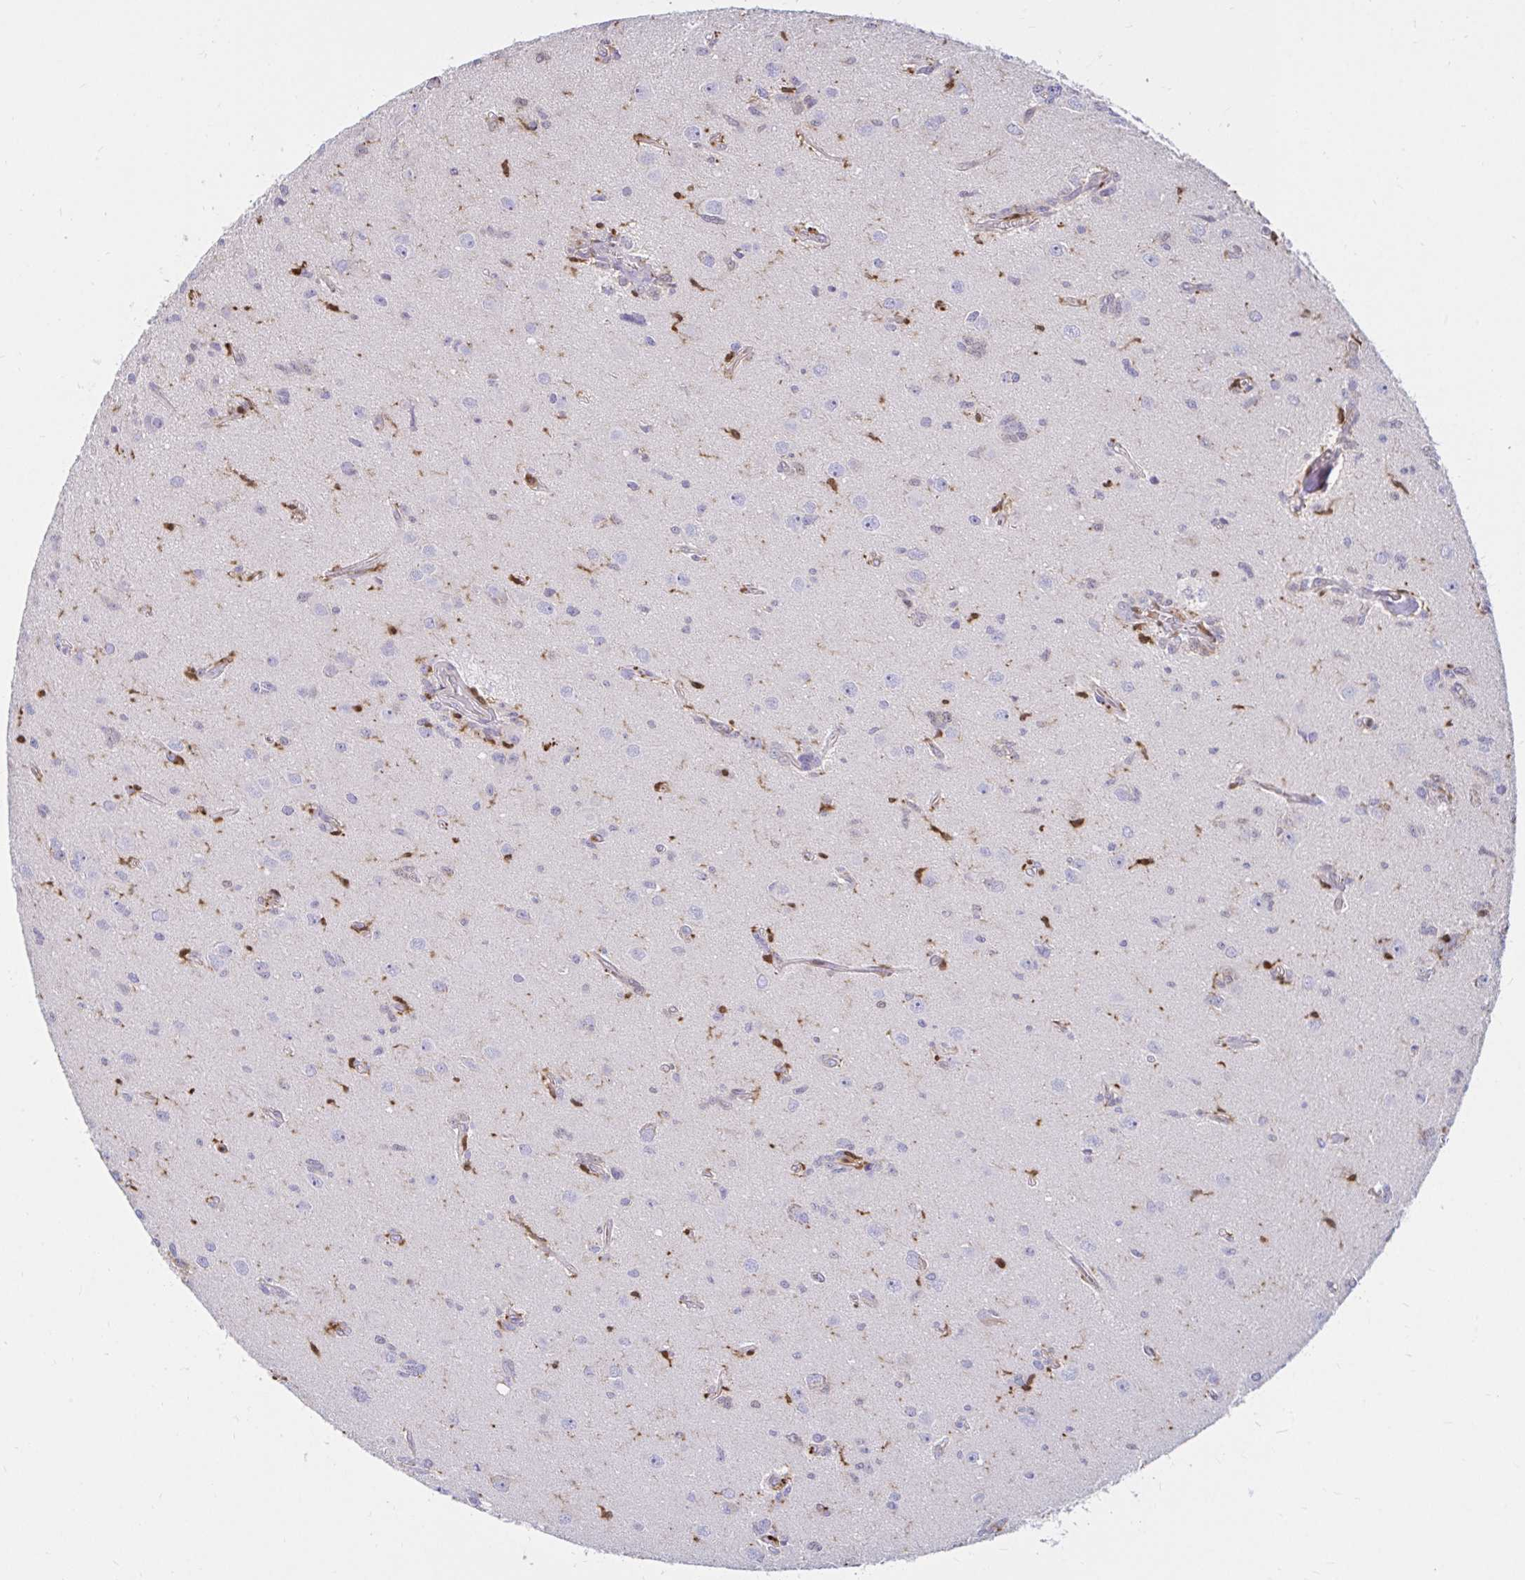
{"staining": {"intensity": "negative", "quantity": "none", "location": "none"}, "tissue": "glioma", "cell_type": "Tumor cells", "image_type": "cancer", "snomed": [{"axis": "morphology", "description": "Glioma, malignant, High grade"}, {"axis": "topography", "description": "Brain"}], "caption": "A micrograph of malignant glioma (high-grade) stained for a protein demonstrates no brown staining in tumor cells.", "gene": "PYCARD", "patient": {"sex": "male", "age": 67}}